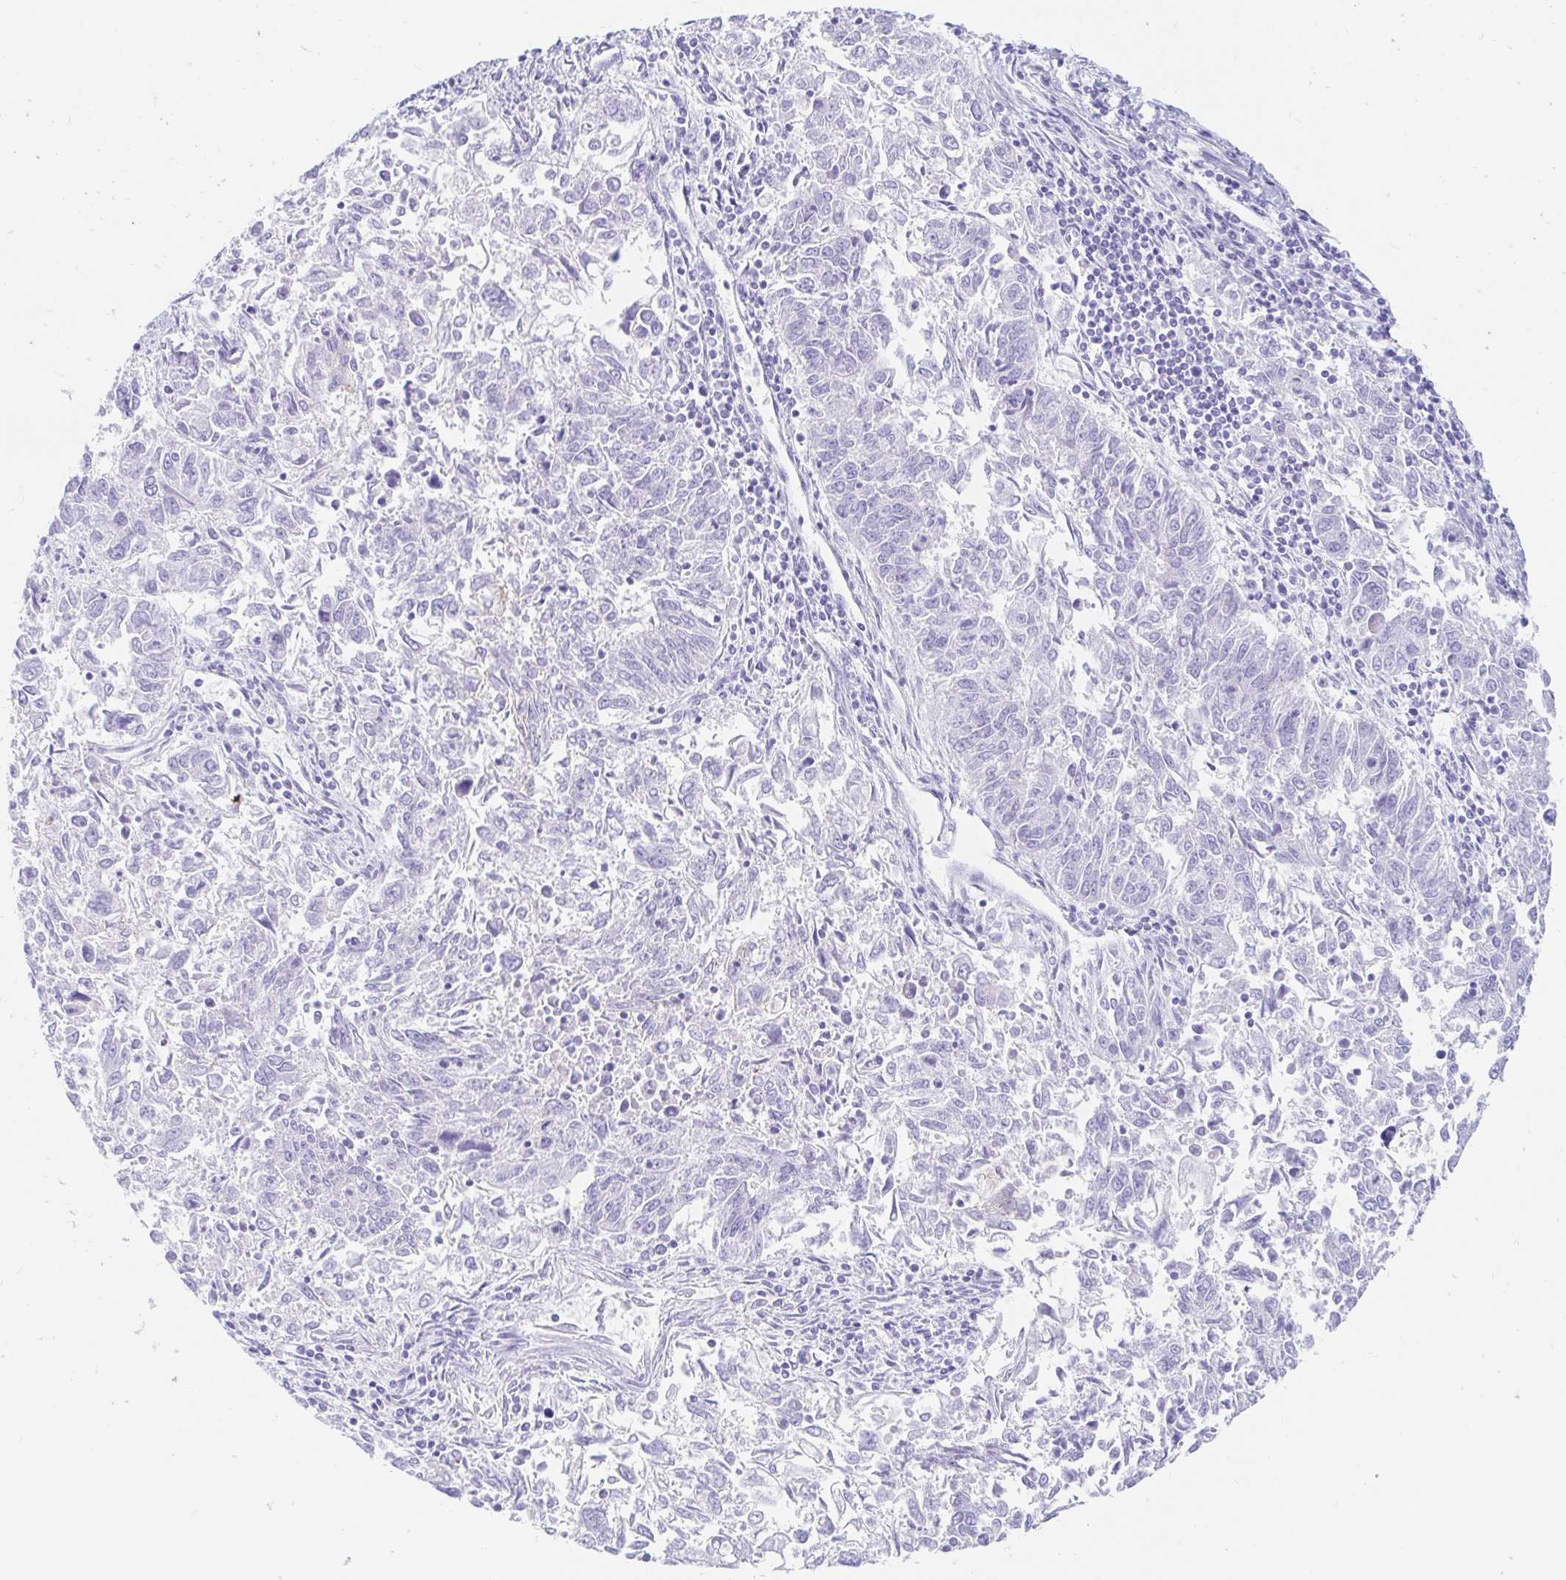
{"staining": {"intensity": "negative", "quantity": "none", "location": "none"}, "tissue": "endometrial cancer", "cell_type": "Tumor cells", "image_type": "cancer", "snomed": [{"axis": "morphology", "description": "Adenocarcinoma, NOS"}, {"axis": "topography", "description": "Endometrium"}], "caption": "Immunohistochemical staining of human adenocarcinoma (endometrial) exhibits no significant positivity in tumor cells. The staining was performed using DAB to visualize the protein expression in brown, while the nuclei were stained in blue with hematoxylin (Magnification: 20x).", "gene": "OR6T1", "patient": {"sex": "female", "age": 42}}